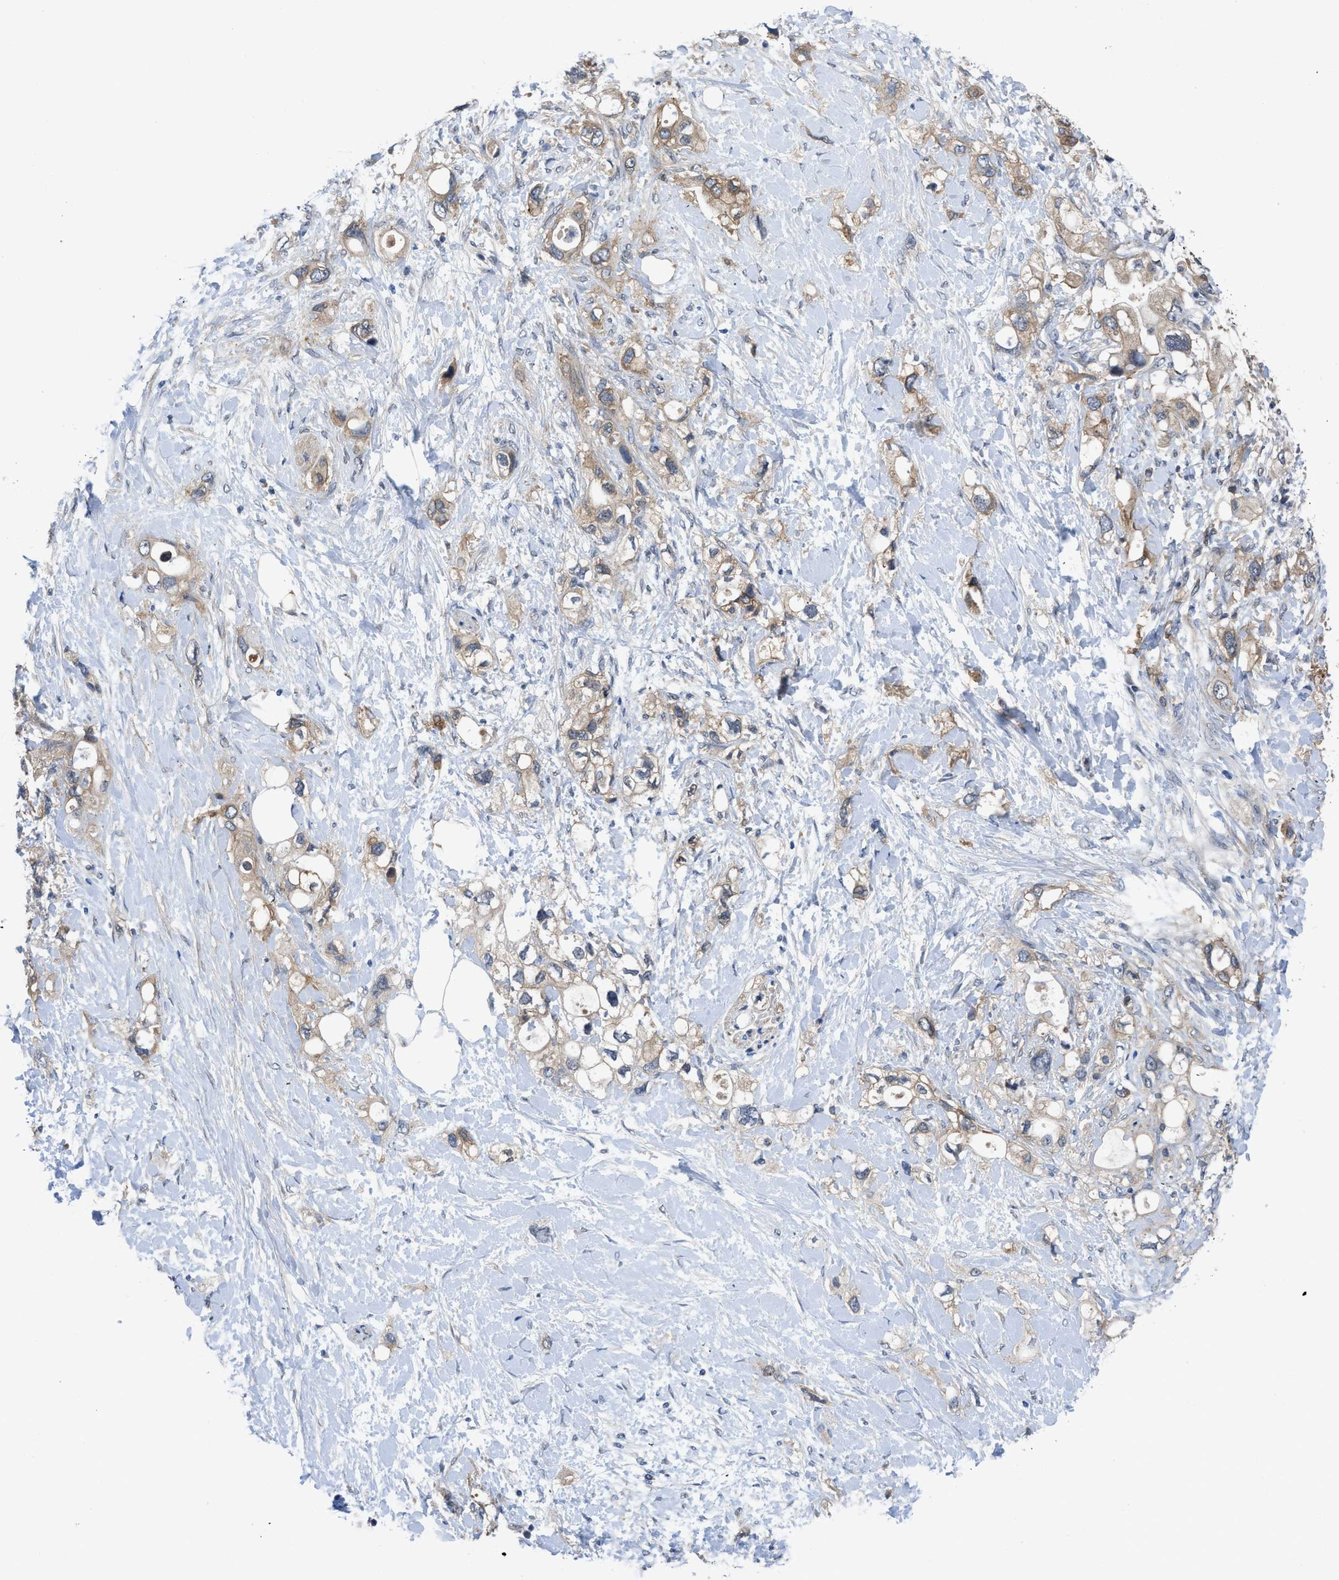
{"staining": {"intensity": "weak", "quantity": ">75%", "location": "cytoplasmic/membranous"}, "tissue": "pancreatic cancer", "cell_type": "Tumor cells", "image_type": "cancer", "snomed": [{"axis": "morphology", "description": "Adenocarcinoma, NOS"}, {"axis": "topography", "description": "Pancreas"}], "caption": "High-magnification brightfield microscopy of adenocarcinoma (pancreatic) stained with DAB (brown) and counterstained with hematoxylin (blue). tumor cells exhibit weak cytoplasmic/membranous staining is appreciated in about>75% of cells.", "gene": "PANX1", "patient": {"sex": "female", "age": 56}}